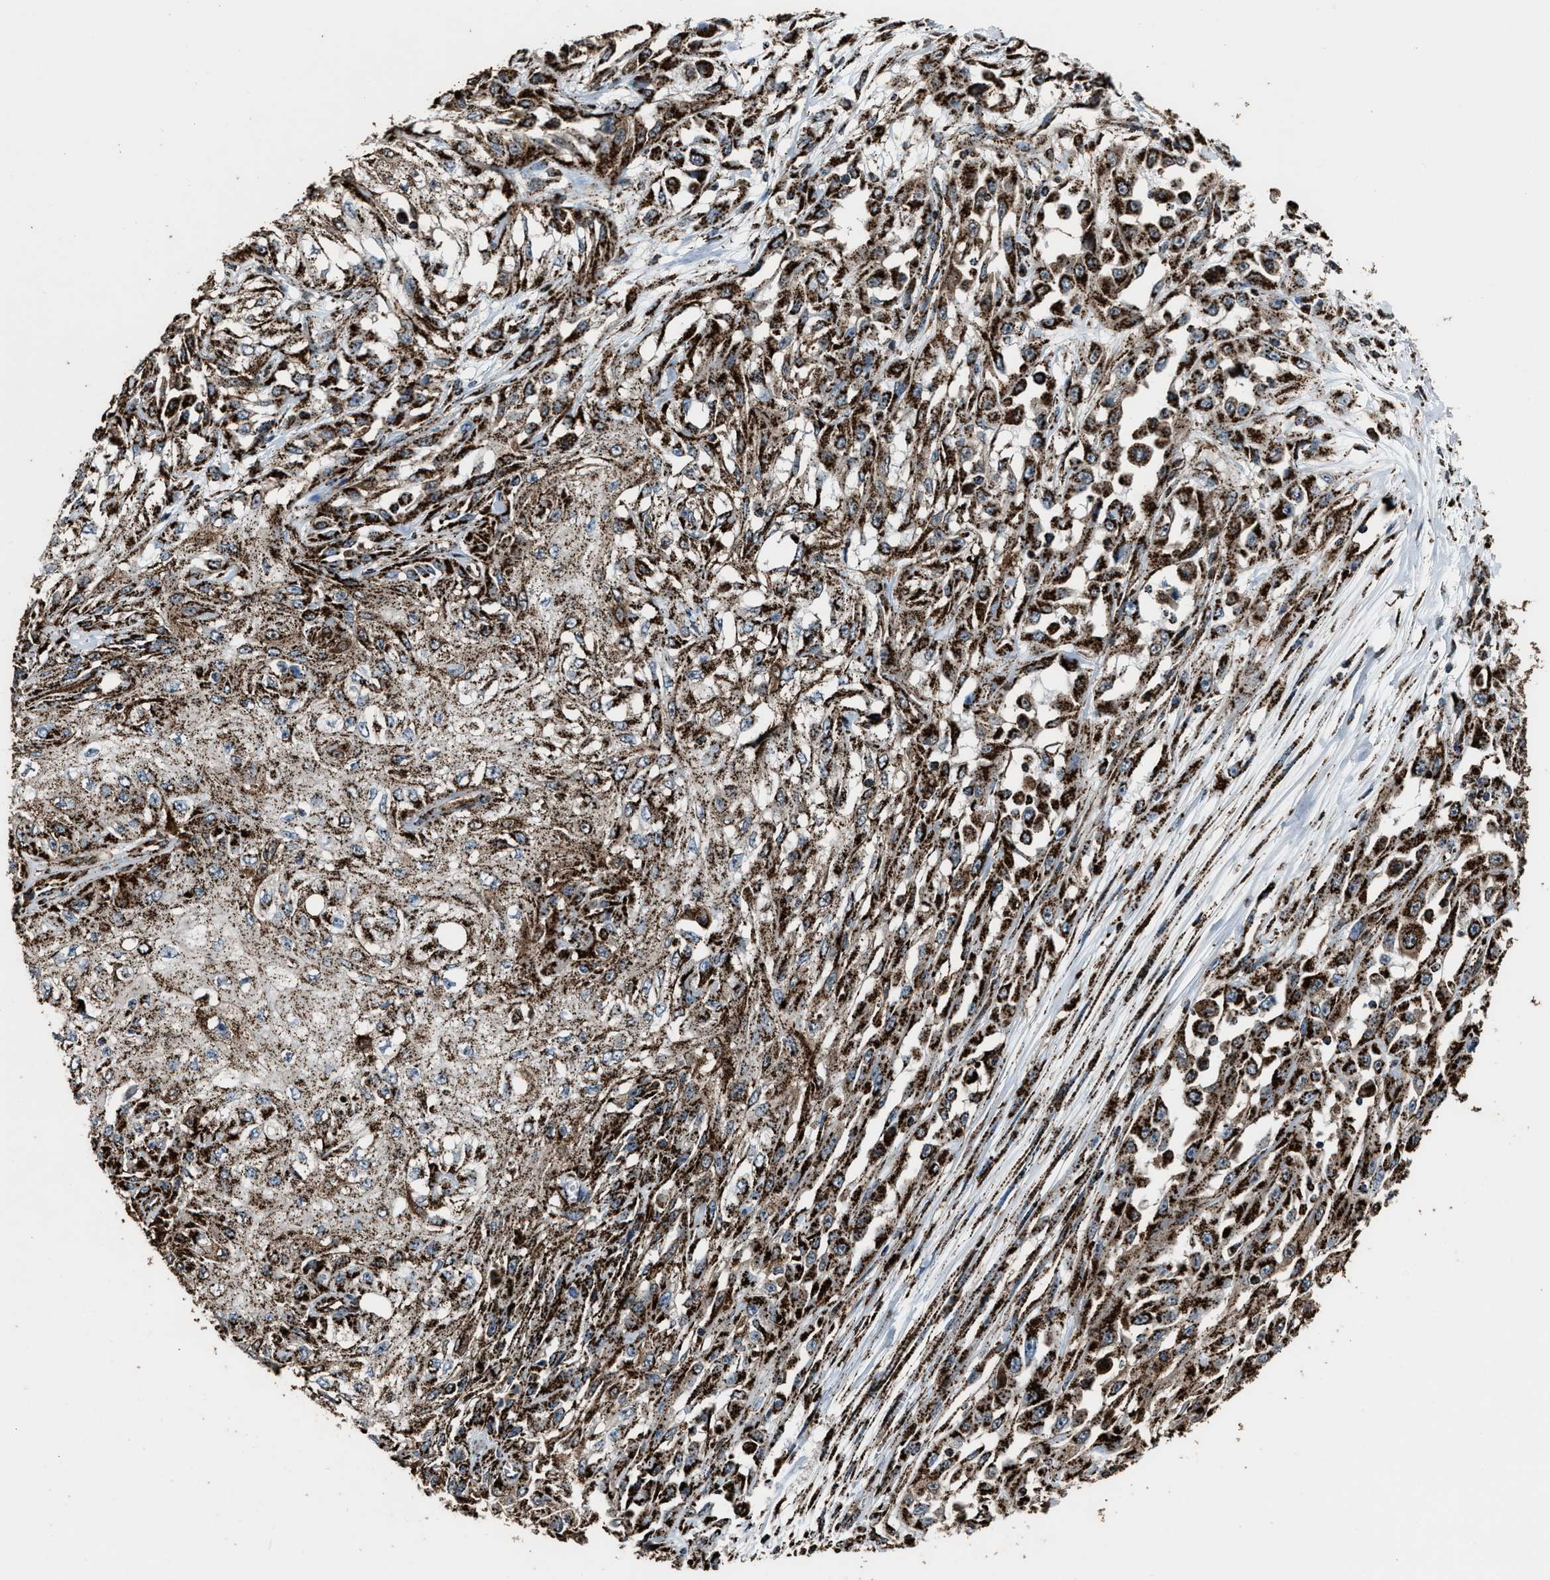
{"staining": {"intensity": "strong", "quantity": ">75%", "location": "cytoplasmic/membranous"}, "tissue": "skin cancer", "cell_type": "Tumor cells", "image_type": "cancer", "snomed": [{"axis": "morphology", "description": "Squamous cell carcinoma, NOS"}, {"axis": "morphology", "description": "Squamous cell carcinoma, metastatic, NOS"}, {"axis": "topography", "description": "Skin"}, {"axis": "topography", "description": "Lymph node"}], "caption": "Immunohistochemistry of squamous cell carcinoma (skin) displays high levels of strong cytoplasmic/membranous staining in approximately >75% of tumor cells. Using DAB (3,3'-diaminobenzidine) (brown) and hematoxylin (blue) stains, captured at high magnification using brightfield microscopy.", "gene": "MDH2", "patient": {"sex": "male", "age": 75}}